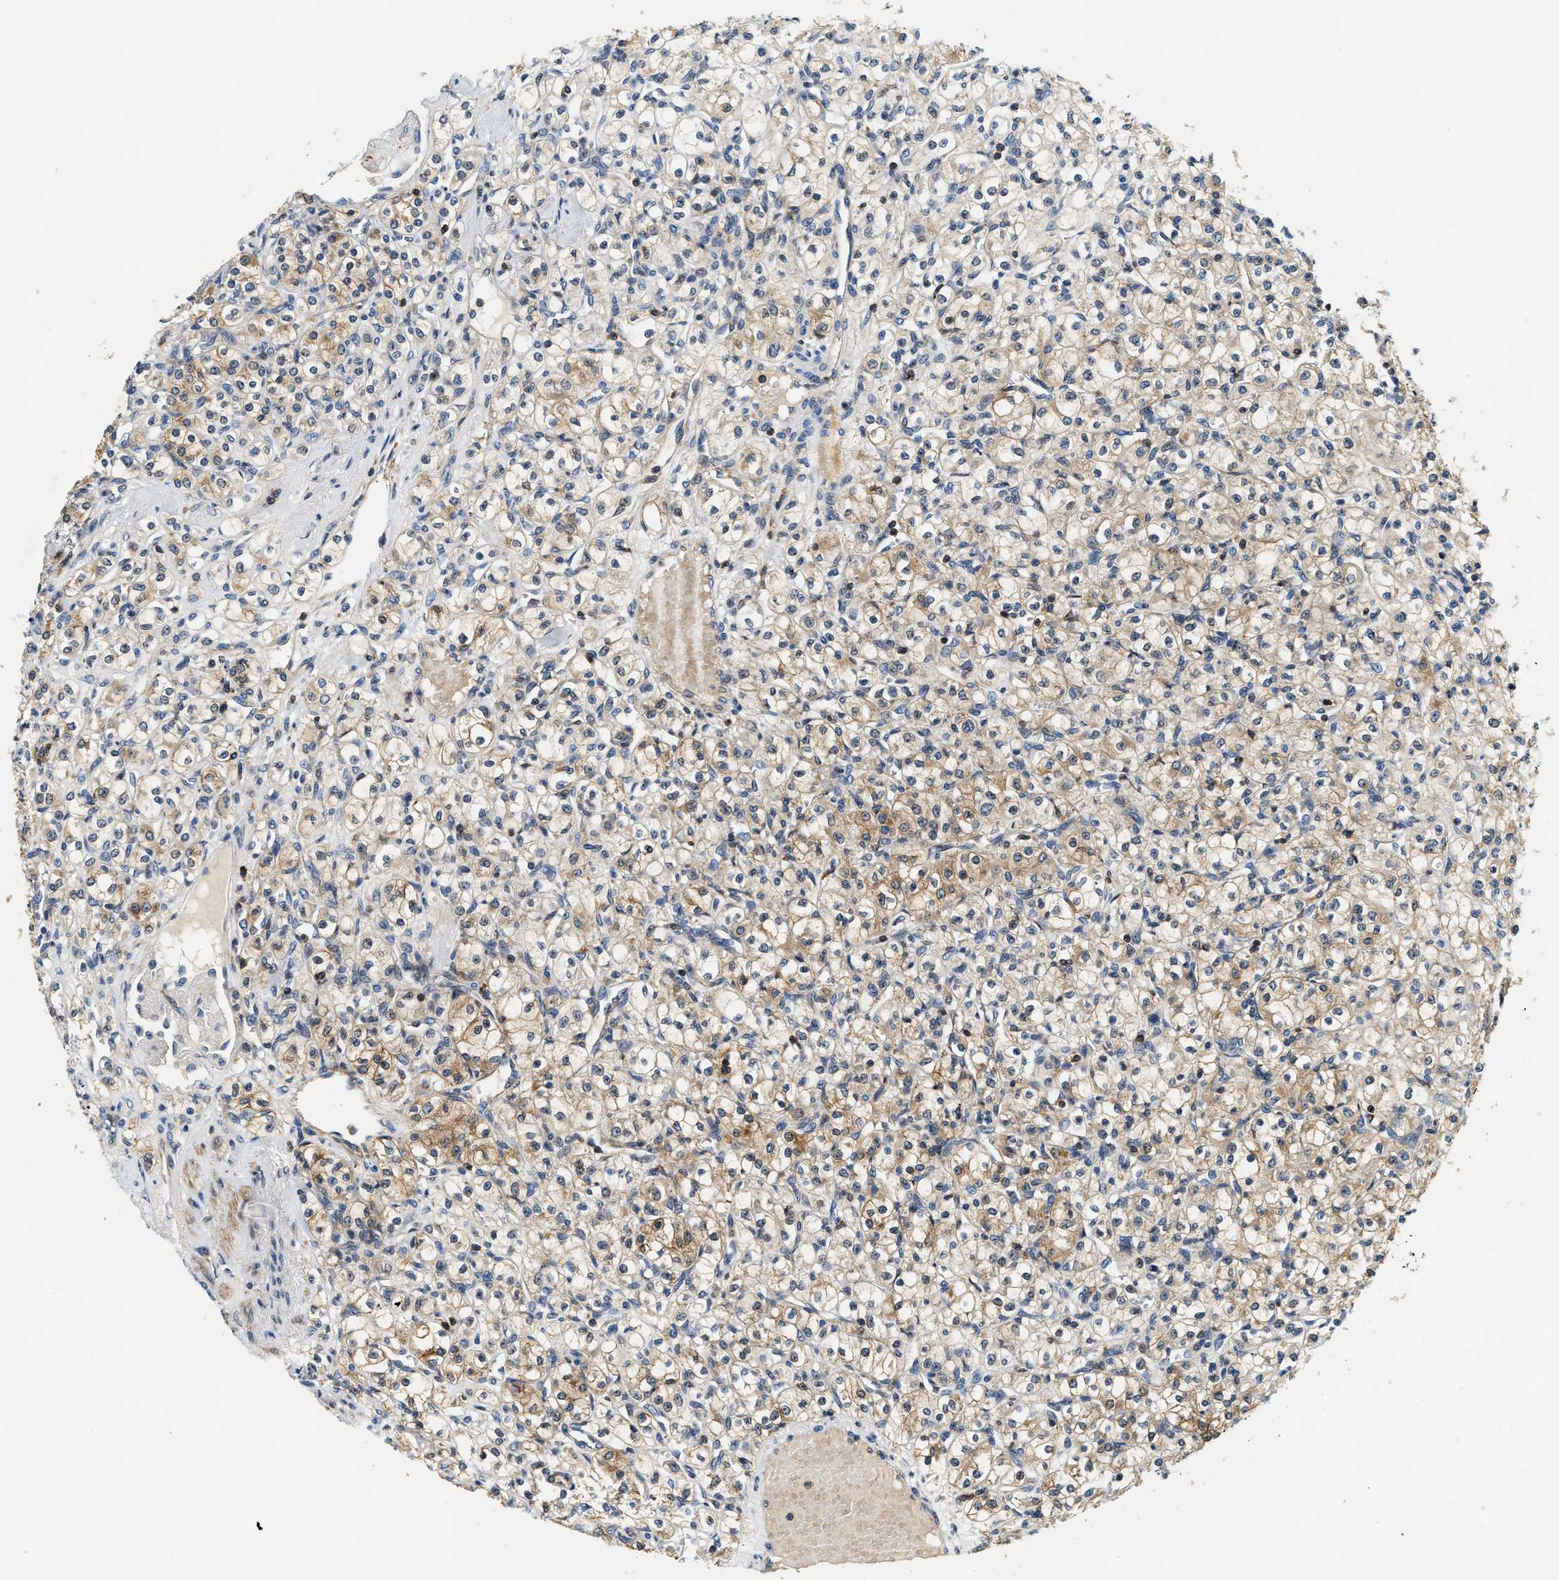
{"staining": {"intensity": "weak", "quantity": "25%-75%", "location": "cytoplasmic/membranous"}, "tissue": "renal cancer", "cell_type": "Tumor cells", "image_type": "cancer", "snomed": [{"axis": "morphology", "description": "Adenocarcinoma, NOS"}, {"axis": "topography", "description": "Kidney"}], "caption": "High-power microscopy captured an IHC photomicrograph of renal cancer, revealing weak cytoplasmic/membranous staining in about 25%-75% of tumor cells. (Stains: DAB in brown, nuclei in blue, Microscopy: brightfield microscopy at high magnification).", "gene": "SAMD9", "patient": {"sex": "male", "age": 77}}